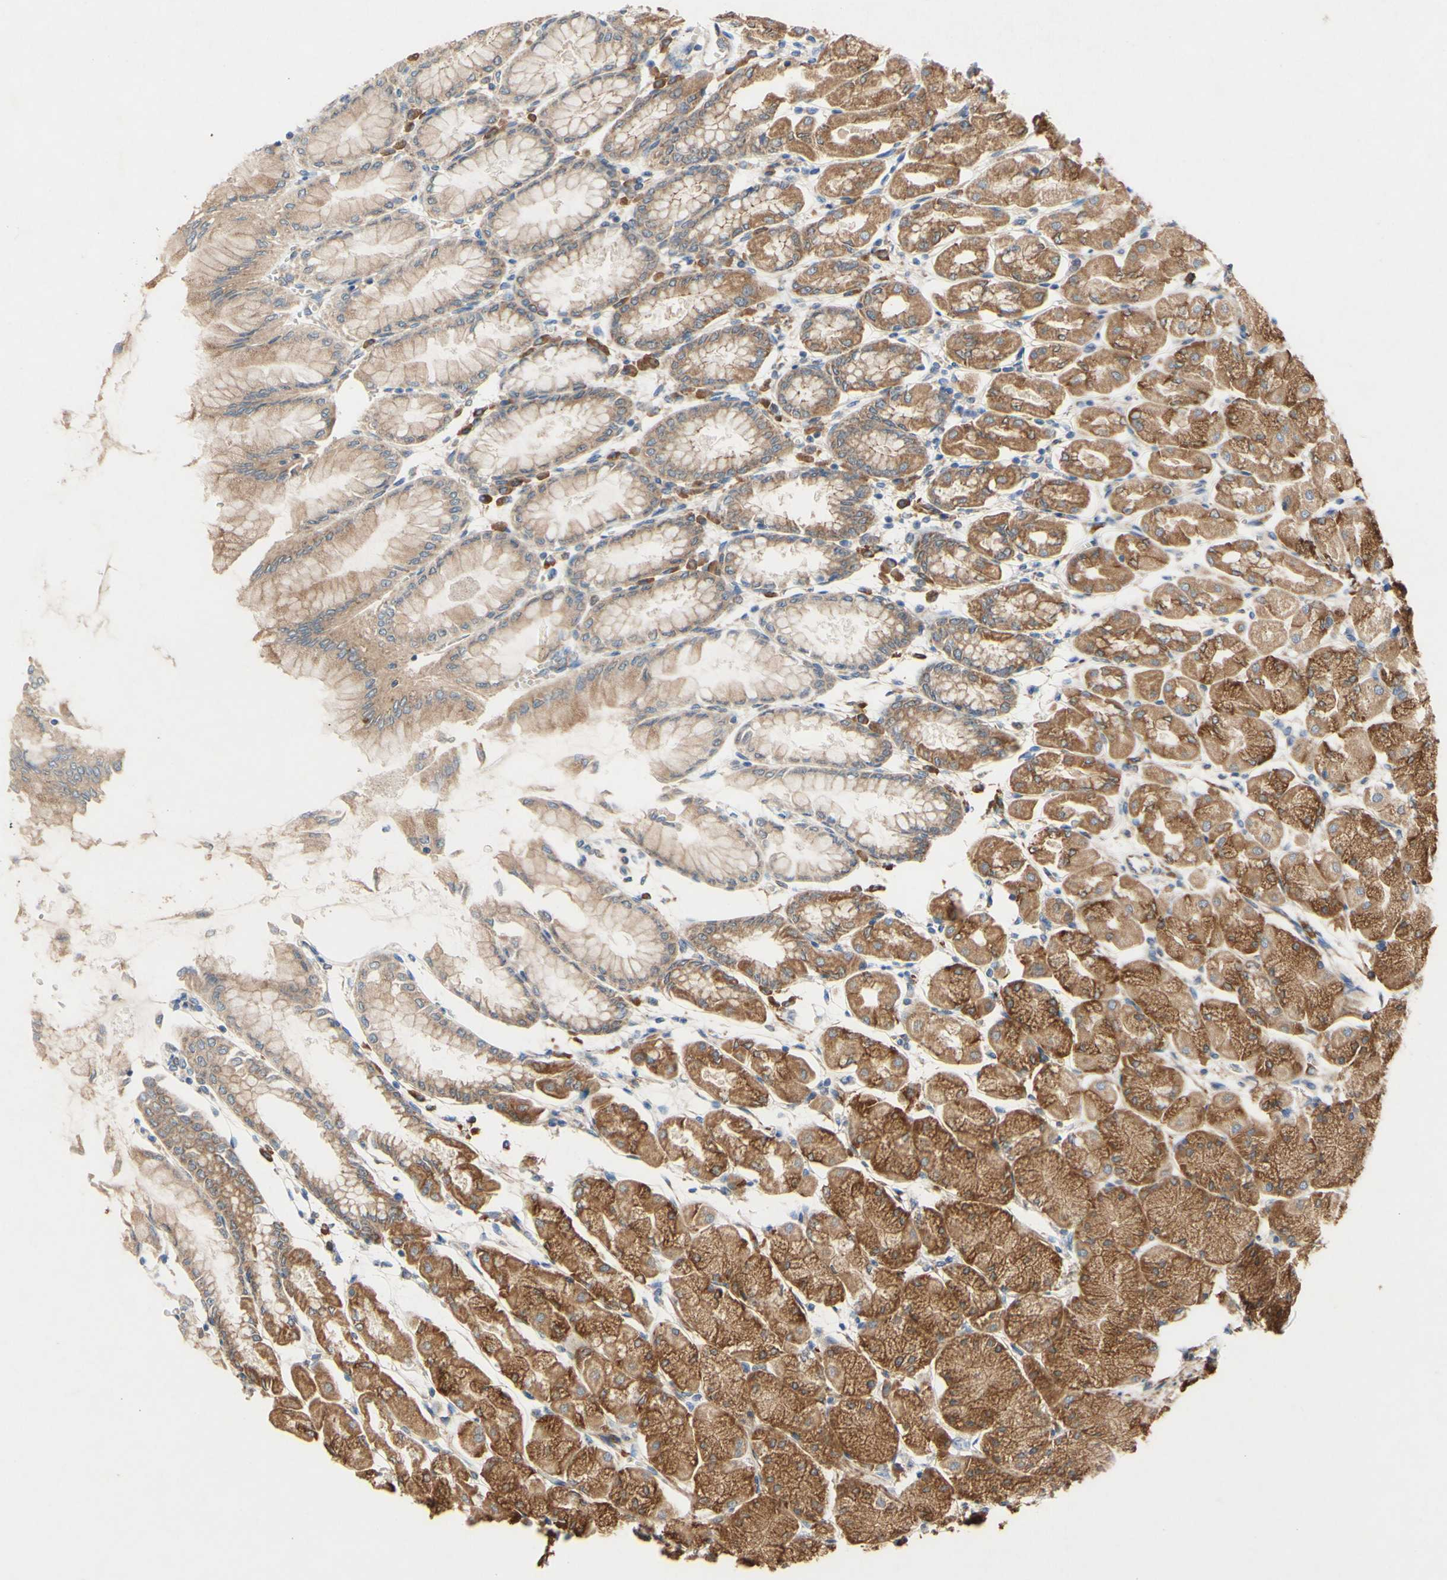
{"staining": {"intensity": "moderate", "quantity": ">75%", "location": "cytoplasmic/membranous,nuclear"}, "tissue": "stomach", "cell_type": "Glandular cells", "image_type": "normal", "snomed": [{"axis": "morphology", "description": "Normal tissue, NOS"}, {"axis": "topography", "description": "Stomach, upper"}], "caption": "This is a histology image of immunohistochemistry (IHC) staining of normal stomach, which shows moderate expression in the cytoplasmic/membranous,nuclear of glandular cells.", "gene": "PDGFB", "patient": {"sex": "female", "age": 56}}